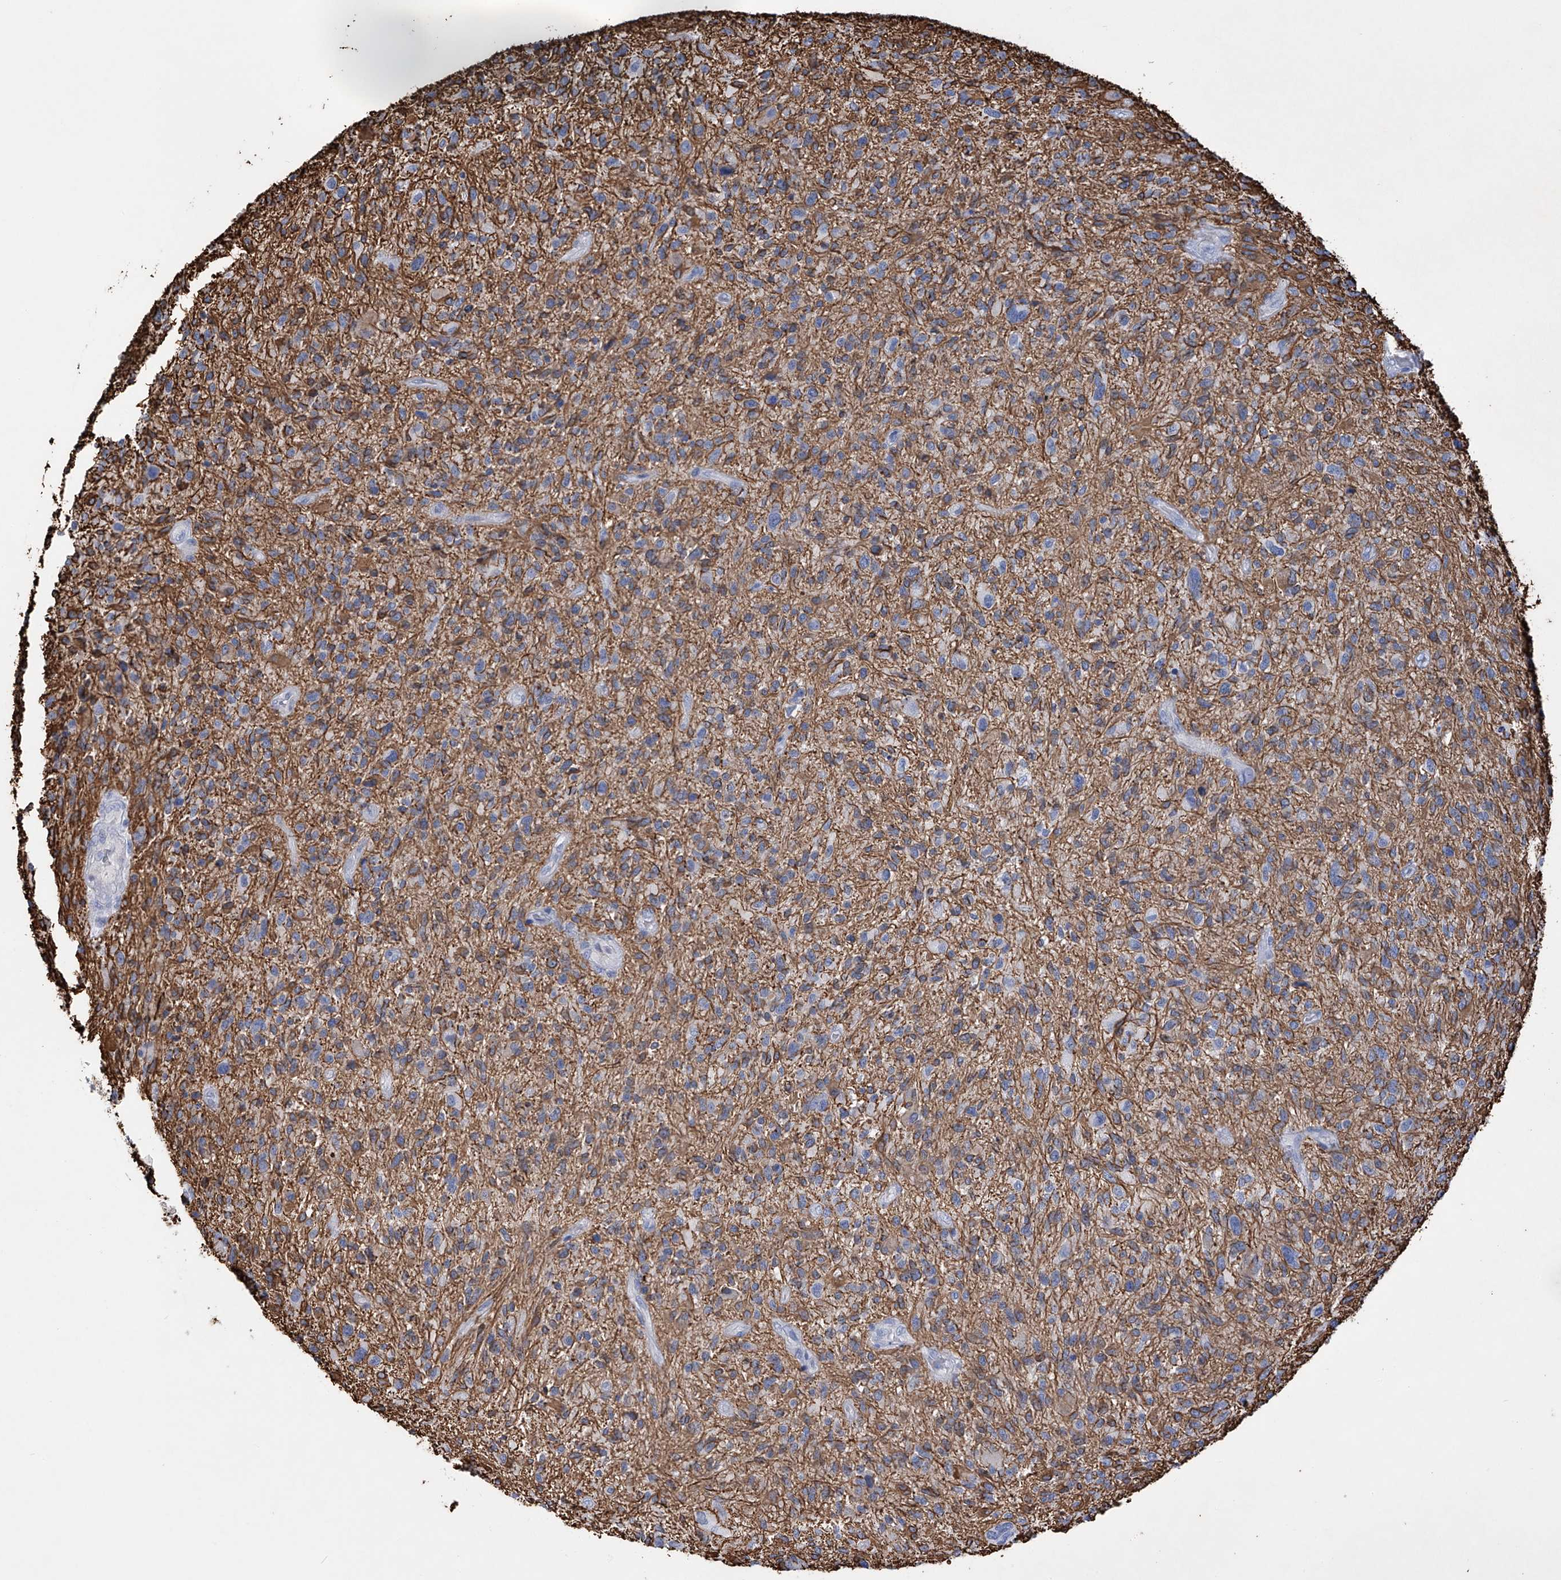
{"staining": {"intensity": "weak", "quantity": "<25%", "location": "cytoplasmic/membranous"}, "tissue": "glioma", "cell_type": "Tumor cells", "image_type": "cancer", "snomed": [{"axis": "morphology", "description": "Glioma, malignant, High grade"}, {"axis": "topography", "description": "Brain"}], "caption": "An immunohistochemistry micrograph of malignant glioma (high-grade) is shown. There is no staining in tumor cells of malignant glioma (high-grade).", "gene": "ADRA1A", "patient": {"sex": "male", "age": 47}}